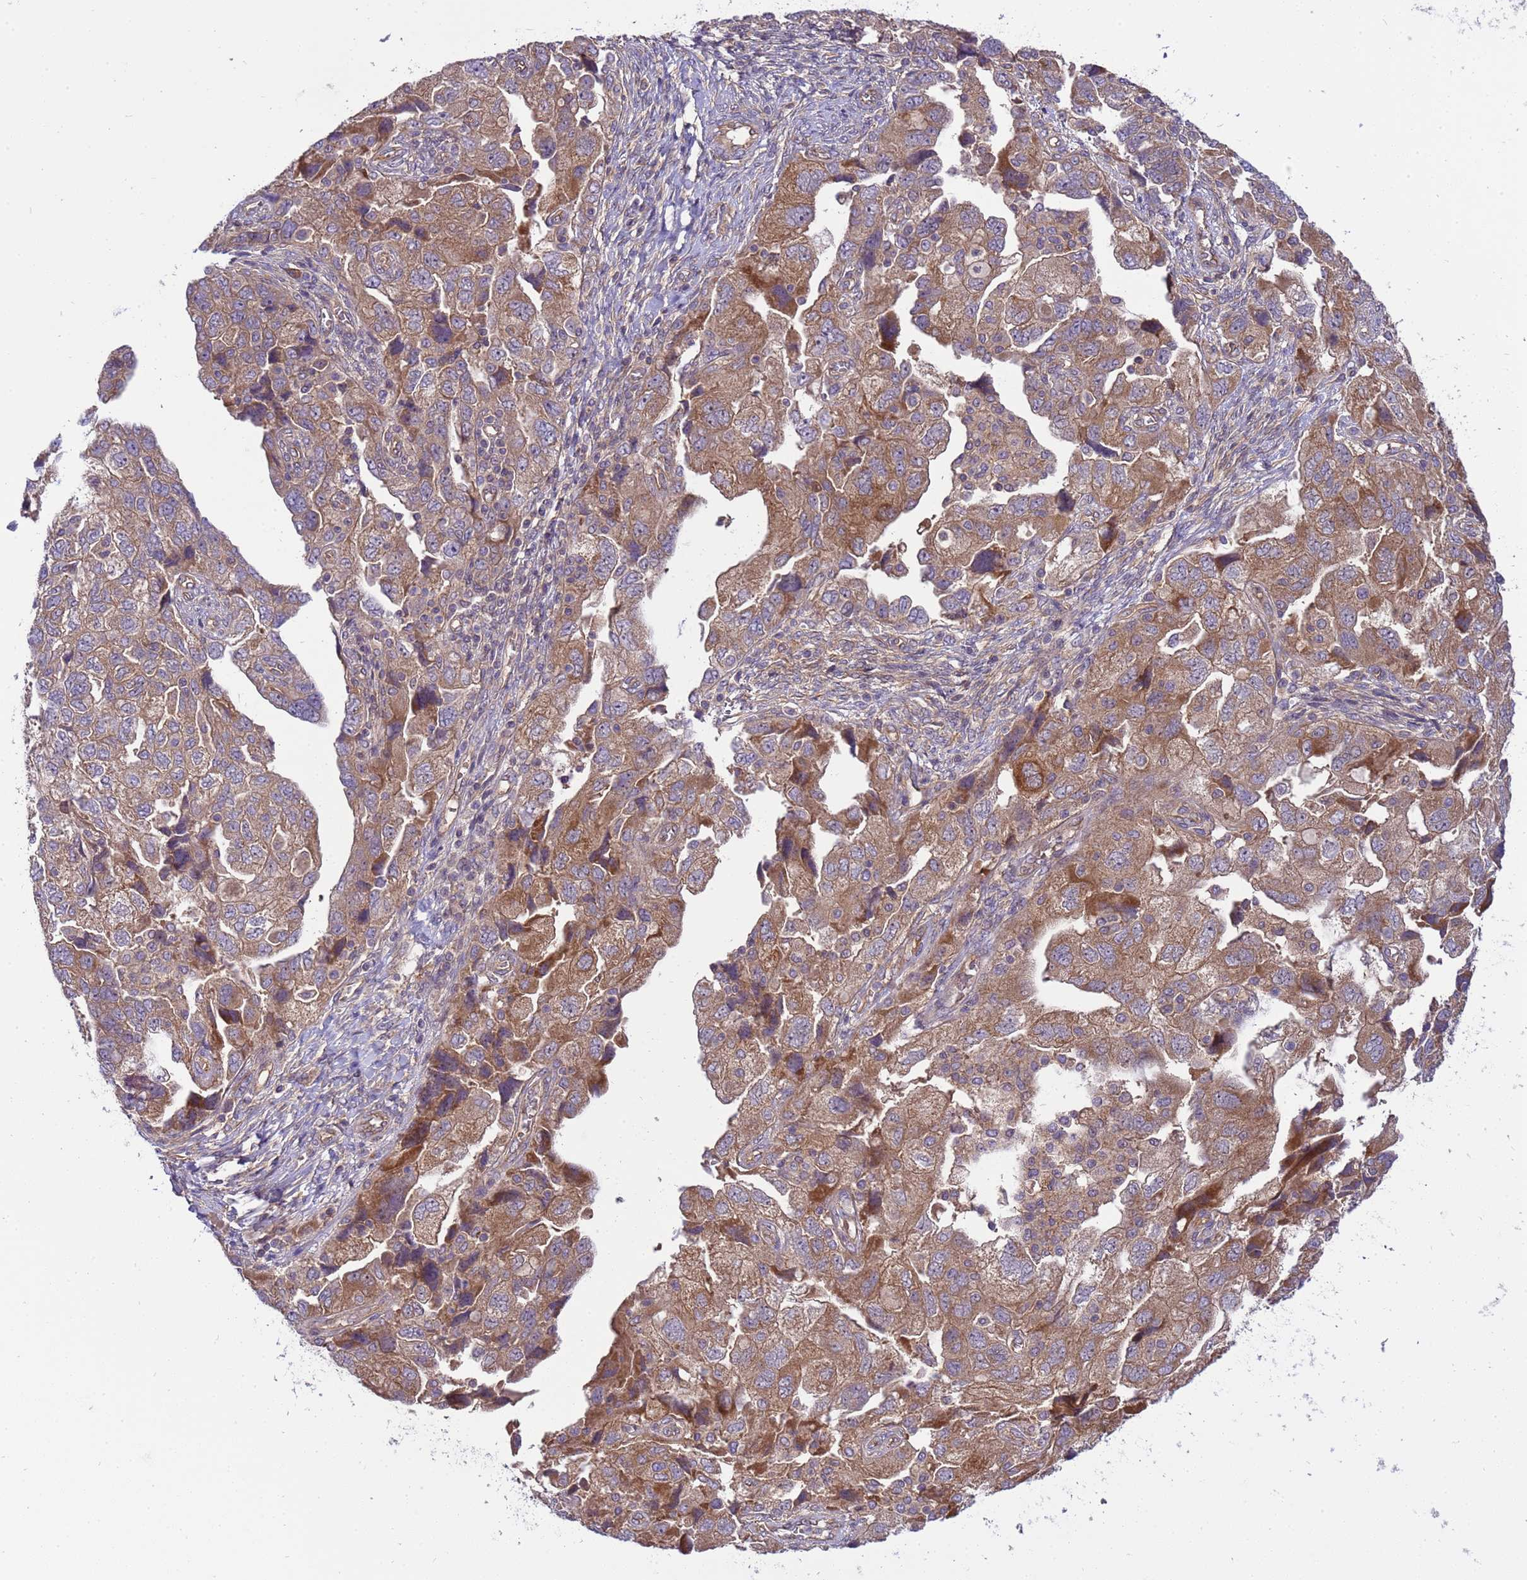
{"staining": {"intensity": "moderate", "quantity": ">75%", "location": "cytoplasmic/membranous"}, "tissue": "ovarian cancer", "cell_type": "Tumor cells", "image_type": "cancer", "snomed": [{"axis": "morphology", "description": "Carcinoma, NOS"}, {"axis": "morphology", "description": "Cystadenocarcinoma, serous, NOS"}, {"axis": "topography", "description": "Ovary"}], "caption": "Immunohistochemical staining of ovarian cancer (carcinoma) shows medium levels of moderate cytoplasmic/membranous protein positivity in approximately >75% of tumor cells. The staining was performed using DAB (3,3'-diaminobenzidine), with brown indicating positive protein expression. Nuclei are stained blue with hematoxylin.", "gene": "SMCO3", "patient": {"sex": "female", "age": 69}}